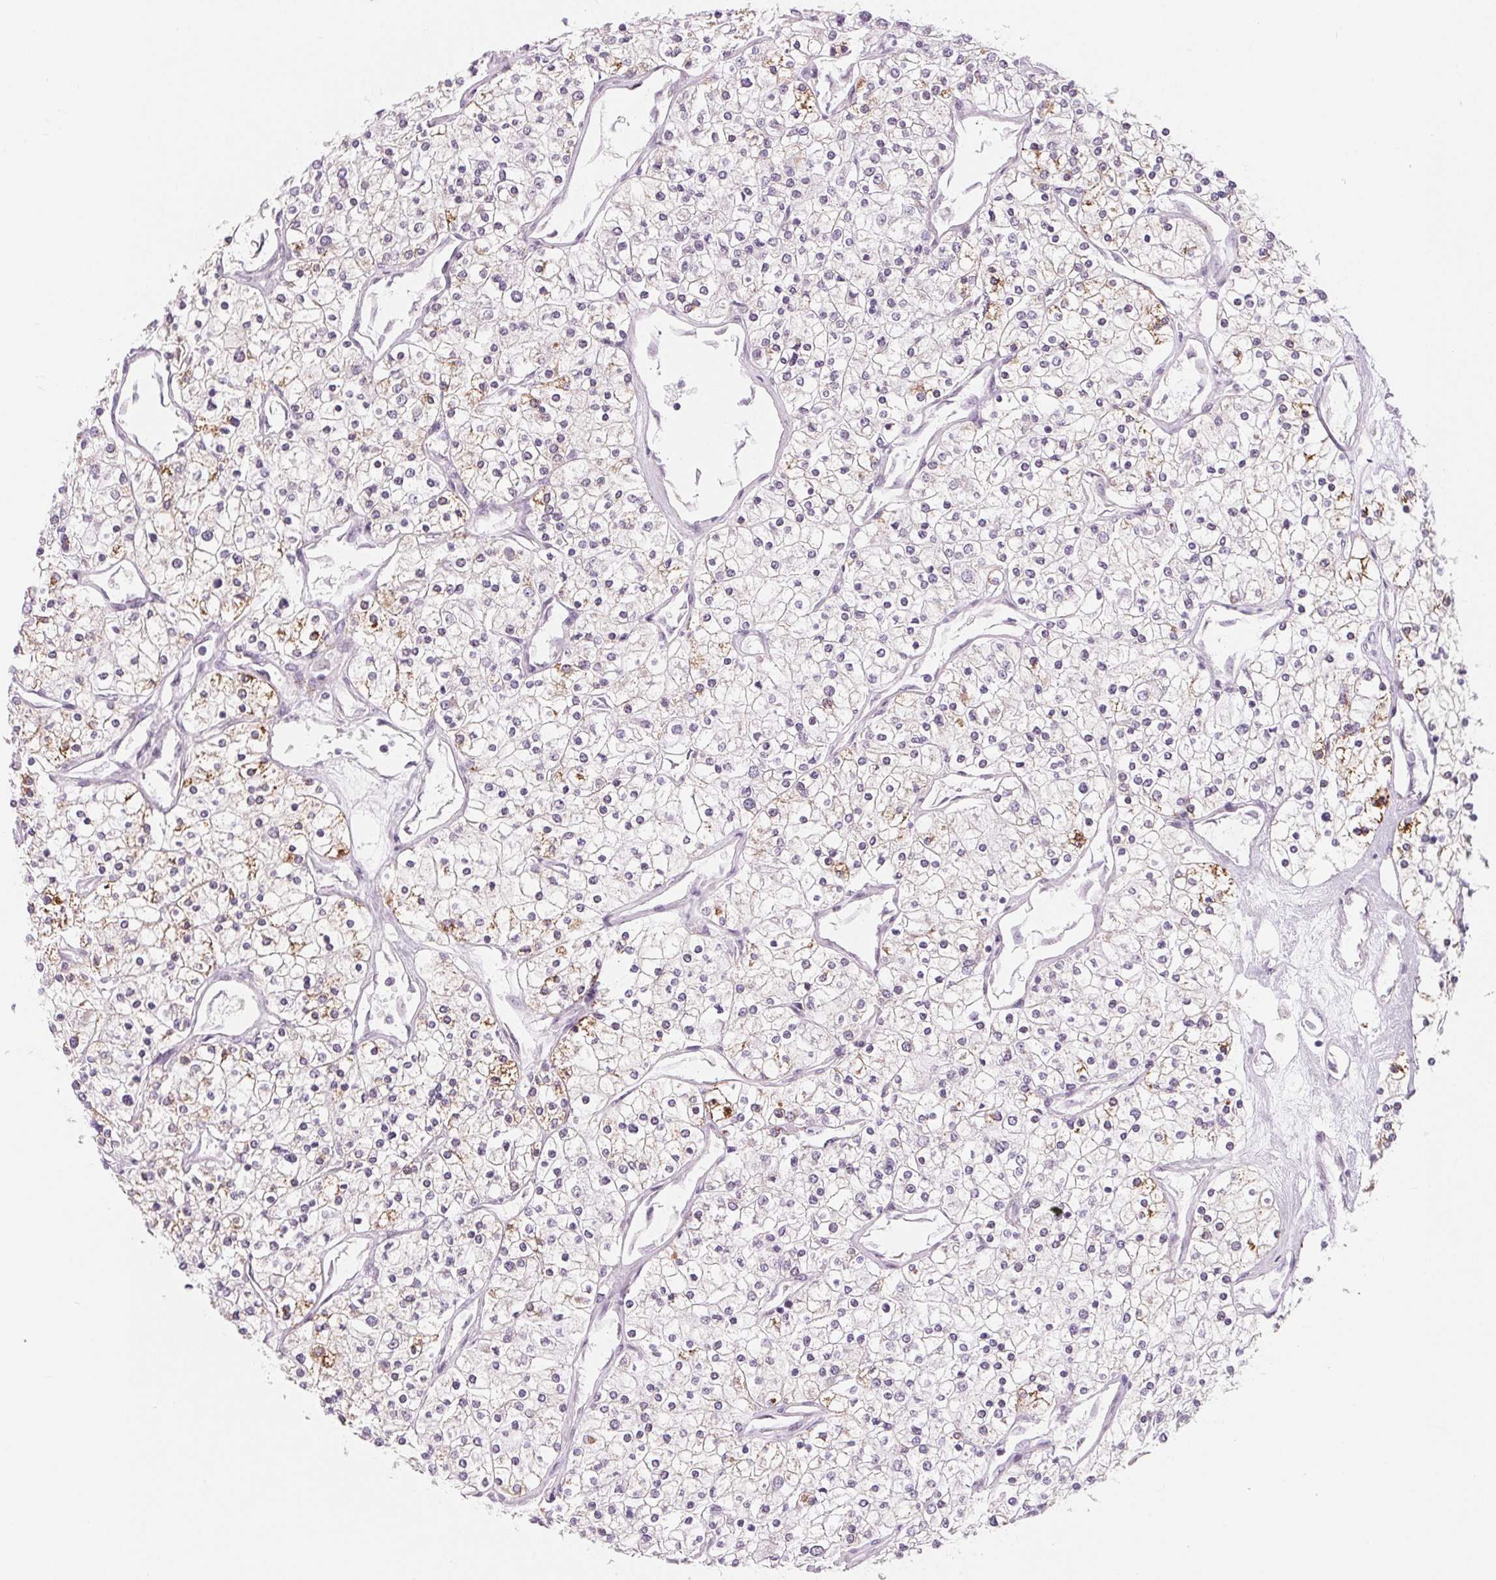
{"staining": {"intensity": "moderate", "quantity": "<25%", "location": "cytoplasmic/membranous"}, "tissue": "renal cancer", "cell_type": "Tumor cells", "image_type": "cancer", "snomed": [{"axis": "morphology", "description": "Adenocarcinoma, NOS"}, {"axis": "topography", "description": "Kidney"}], "caption": "Adenocarcinoma (renal) stained with IHC exhibits moderate cytoplasmic/membranous positivity in approximately <25% of tumor cells. (DAB IHC with brightfield microscopy, high magnification).", "gene": "CFC1", "patient": {"sex": "male", "age": 80}}